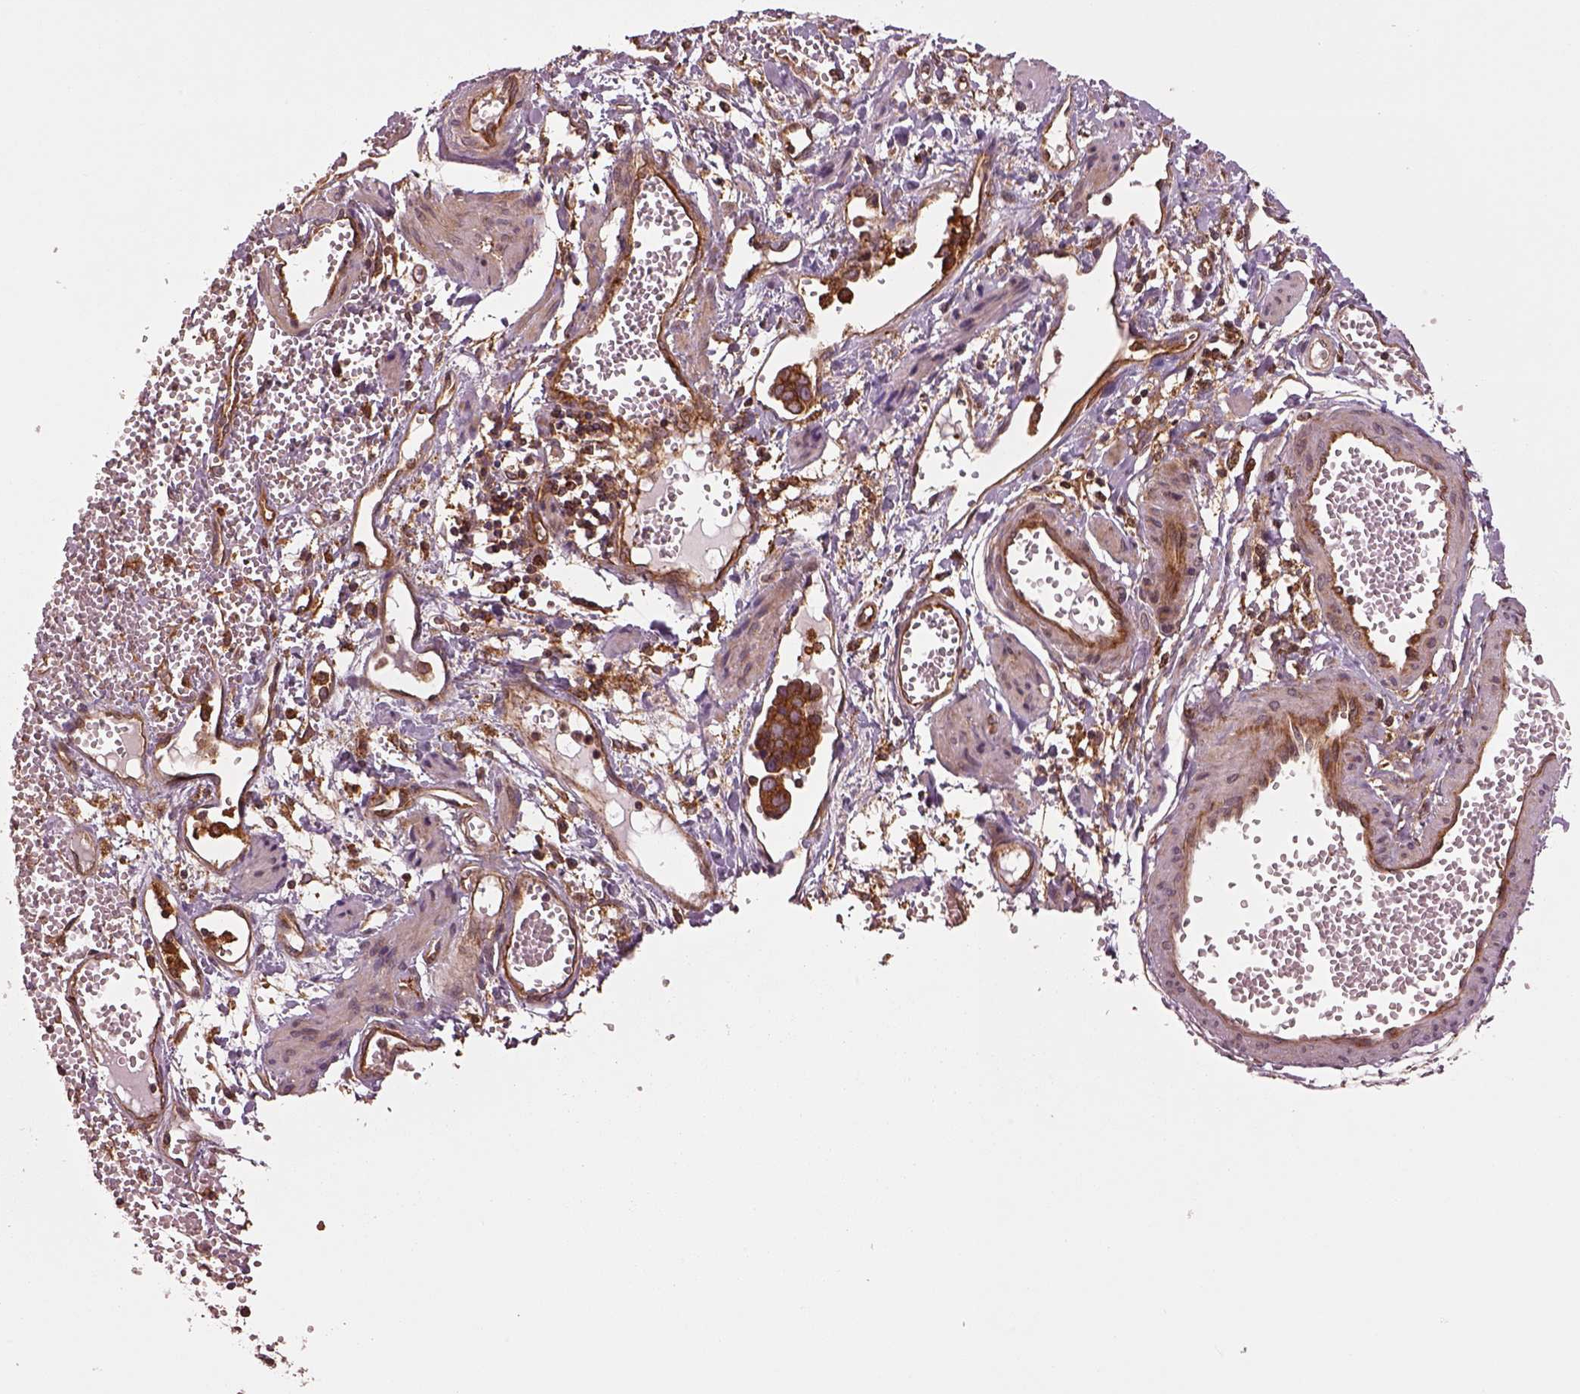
{"staining": {"intensity": "strong", "quantity": ">75%", "location": "cytoplasmic/membranous"}, "tissue": "ovarian cancer", "cell_type": "Tumor cells", "image_type": "cancer", "snomed": [{"axis": "morphology", "description": "Carcinoma, endometroid"}, {"axis": "topography", "description": "Ovary"}], "caption": "The histopathology image demonstrates a brown stain indicating the presence of a protein in the cytoplasmic/membranous of tumor cells in ovarian cancer.", "gene": "WASHC2A", "patient": {"sex": "female", "age": 78}}